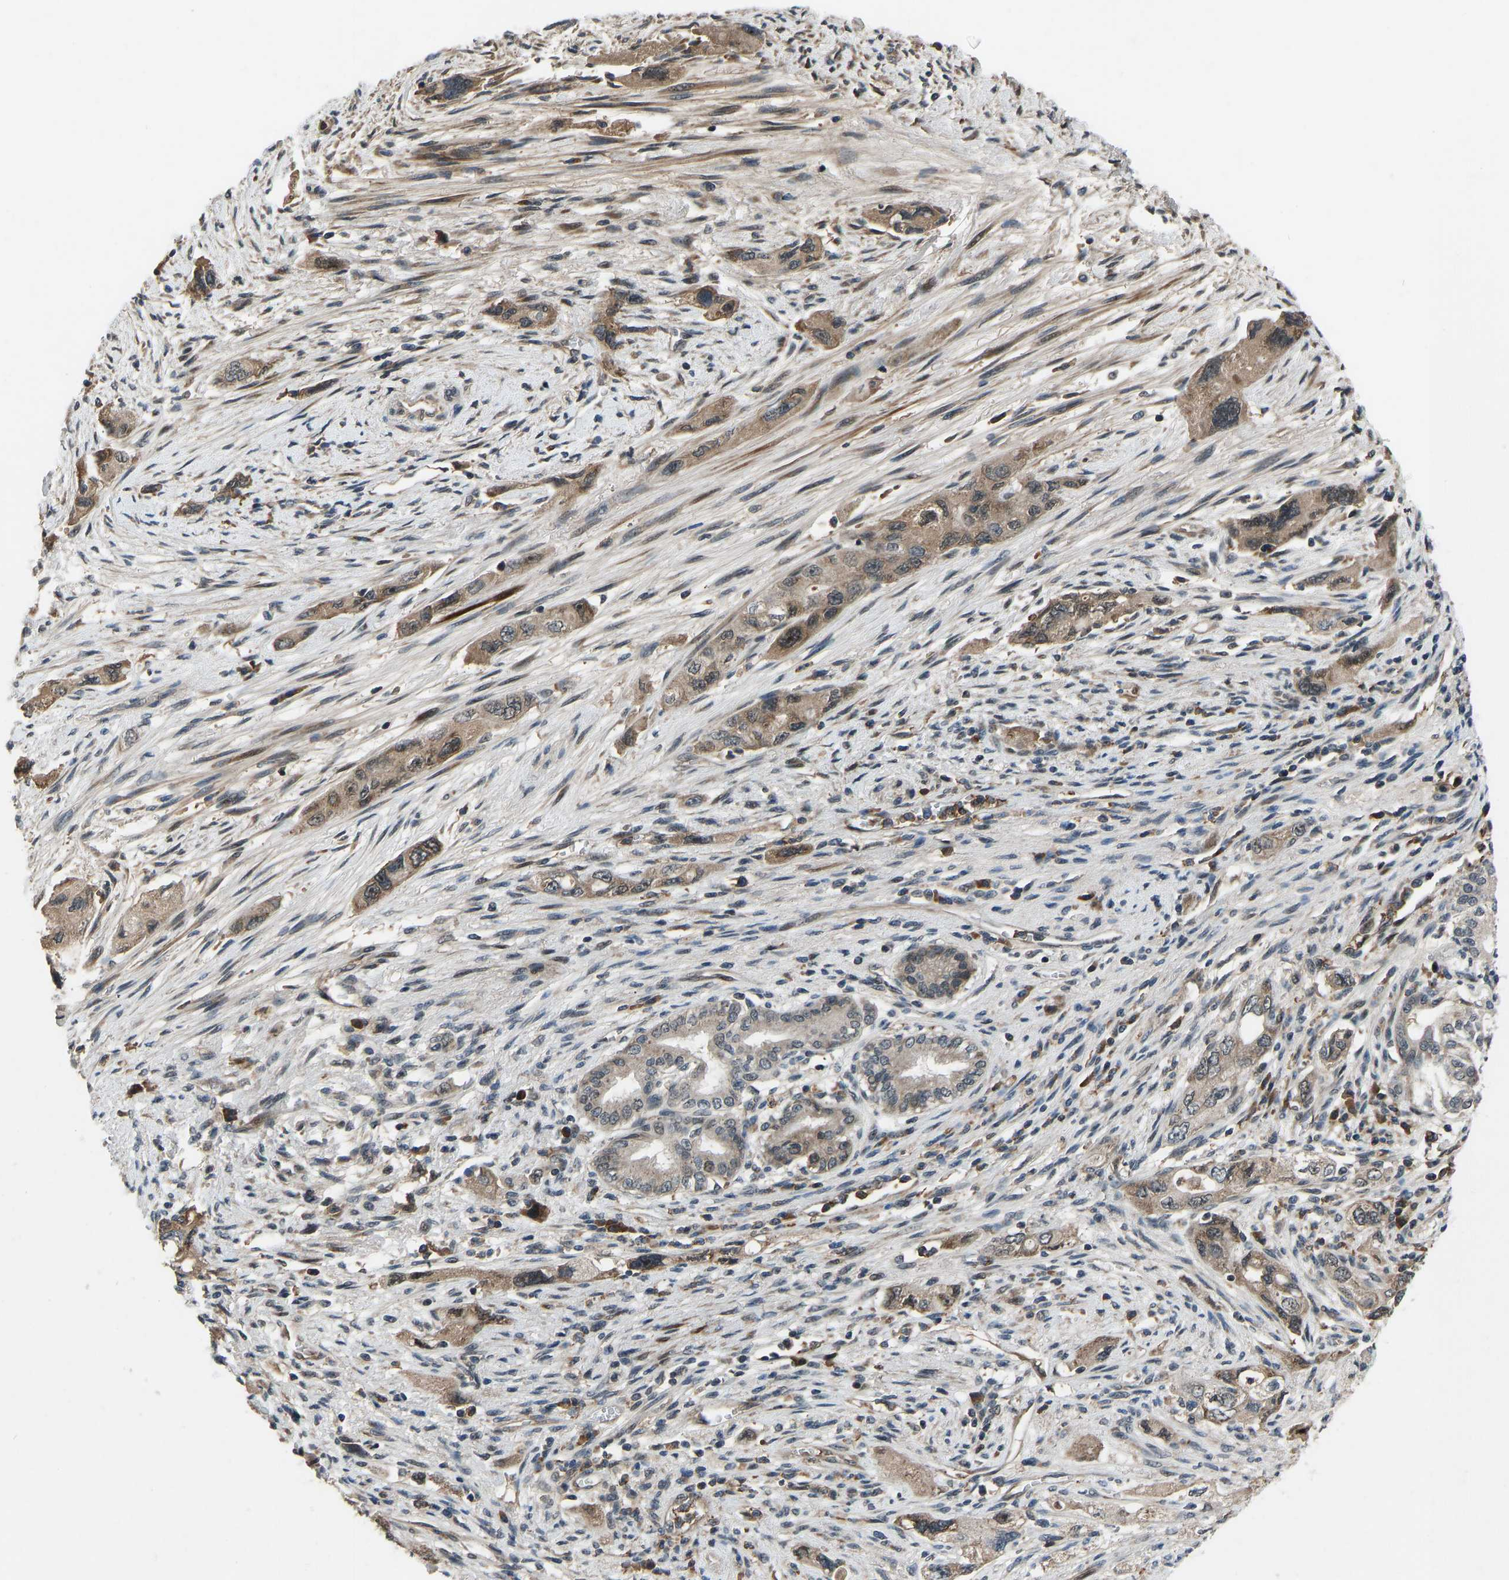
{"staining": {"intensity": "moderate", "quantity": ">75%", "location": "cytoplasmic/membranous"}, "tissue": "pancreatic cancer", "cell_type": "Tumor cells", "image_type": "cancer", "snomed": [{"axis": "morphology", "description": "Adenocarcinoma, NOS"}, {"axis": "topography", "description": "Pancreas"}], "caption": "This micrograph shows IHC staining of pancreatic cancer (adenocarcinoma), with medium moderate cytoplasmic/membranous positivity in approximately >75% of tumor cells.", "gene": "RLIM", "patient": {"sex": "female", "age": 73}}